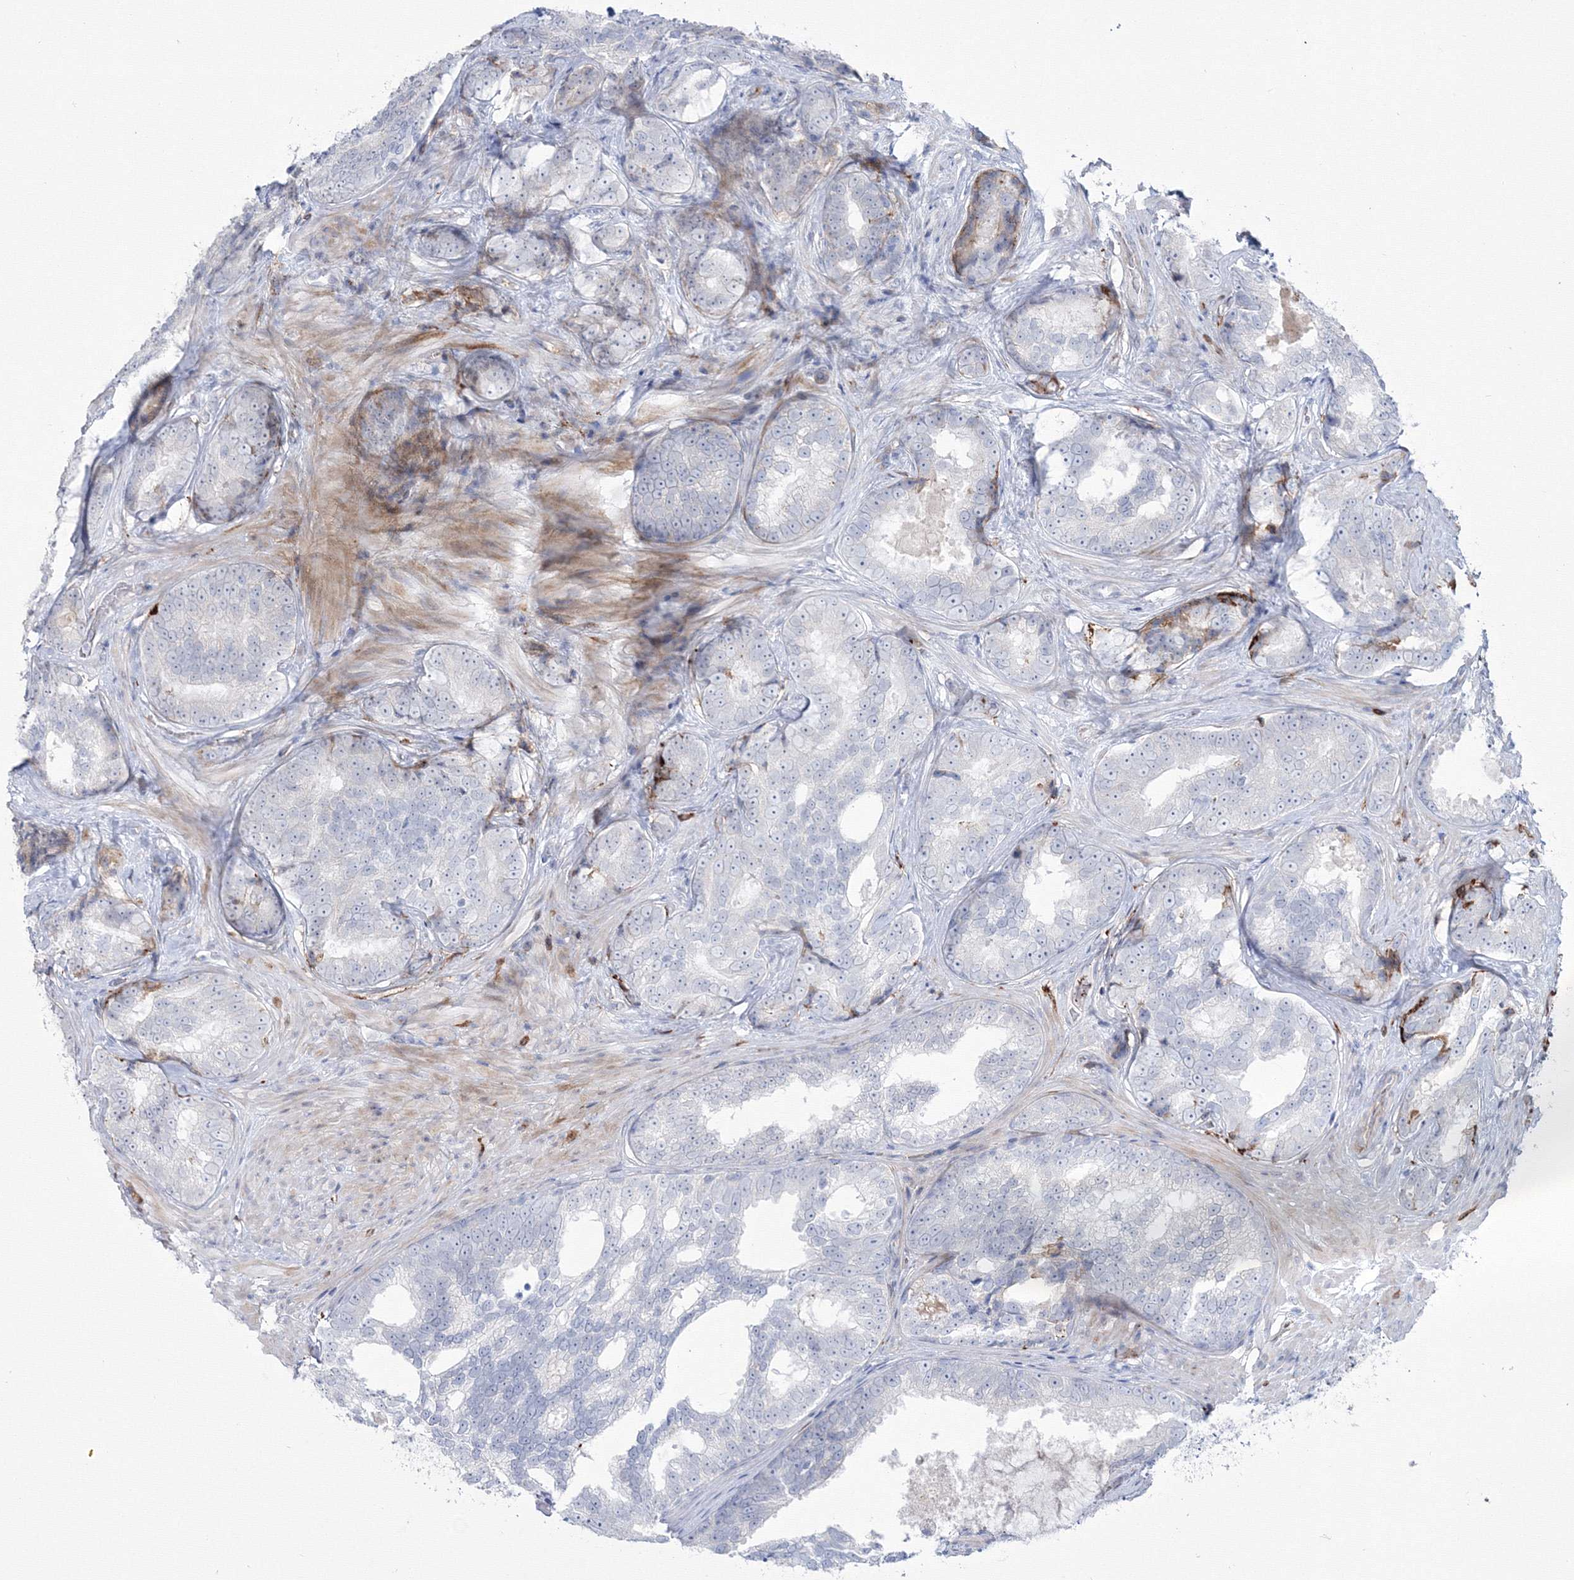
{"staining": {"intensity": "negative", "quantity": "none", "location": "none"}, "tissue": "prostate cancer", "cell_type": "Tumor cells", "image_type": "cancer", "snomed": [{"axis": "morphology", "description": "Adenocarcinoma, High grade"}, {"axis": "topography", "description": "Prostate"}], "caption": "Tumor cells show no significant positivity in high-grade adenocarcinoma (prostate). (IHC, brightfield microscopy, high magnification).", "gene": "HYAL2", "patient": {"sex": "male", "age": 66}}